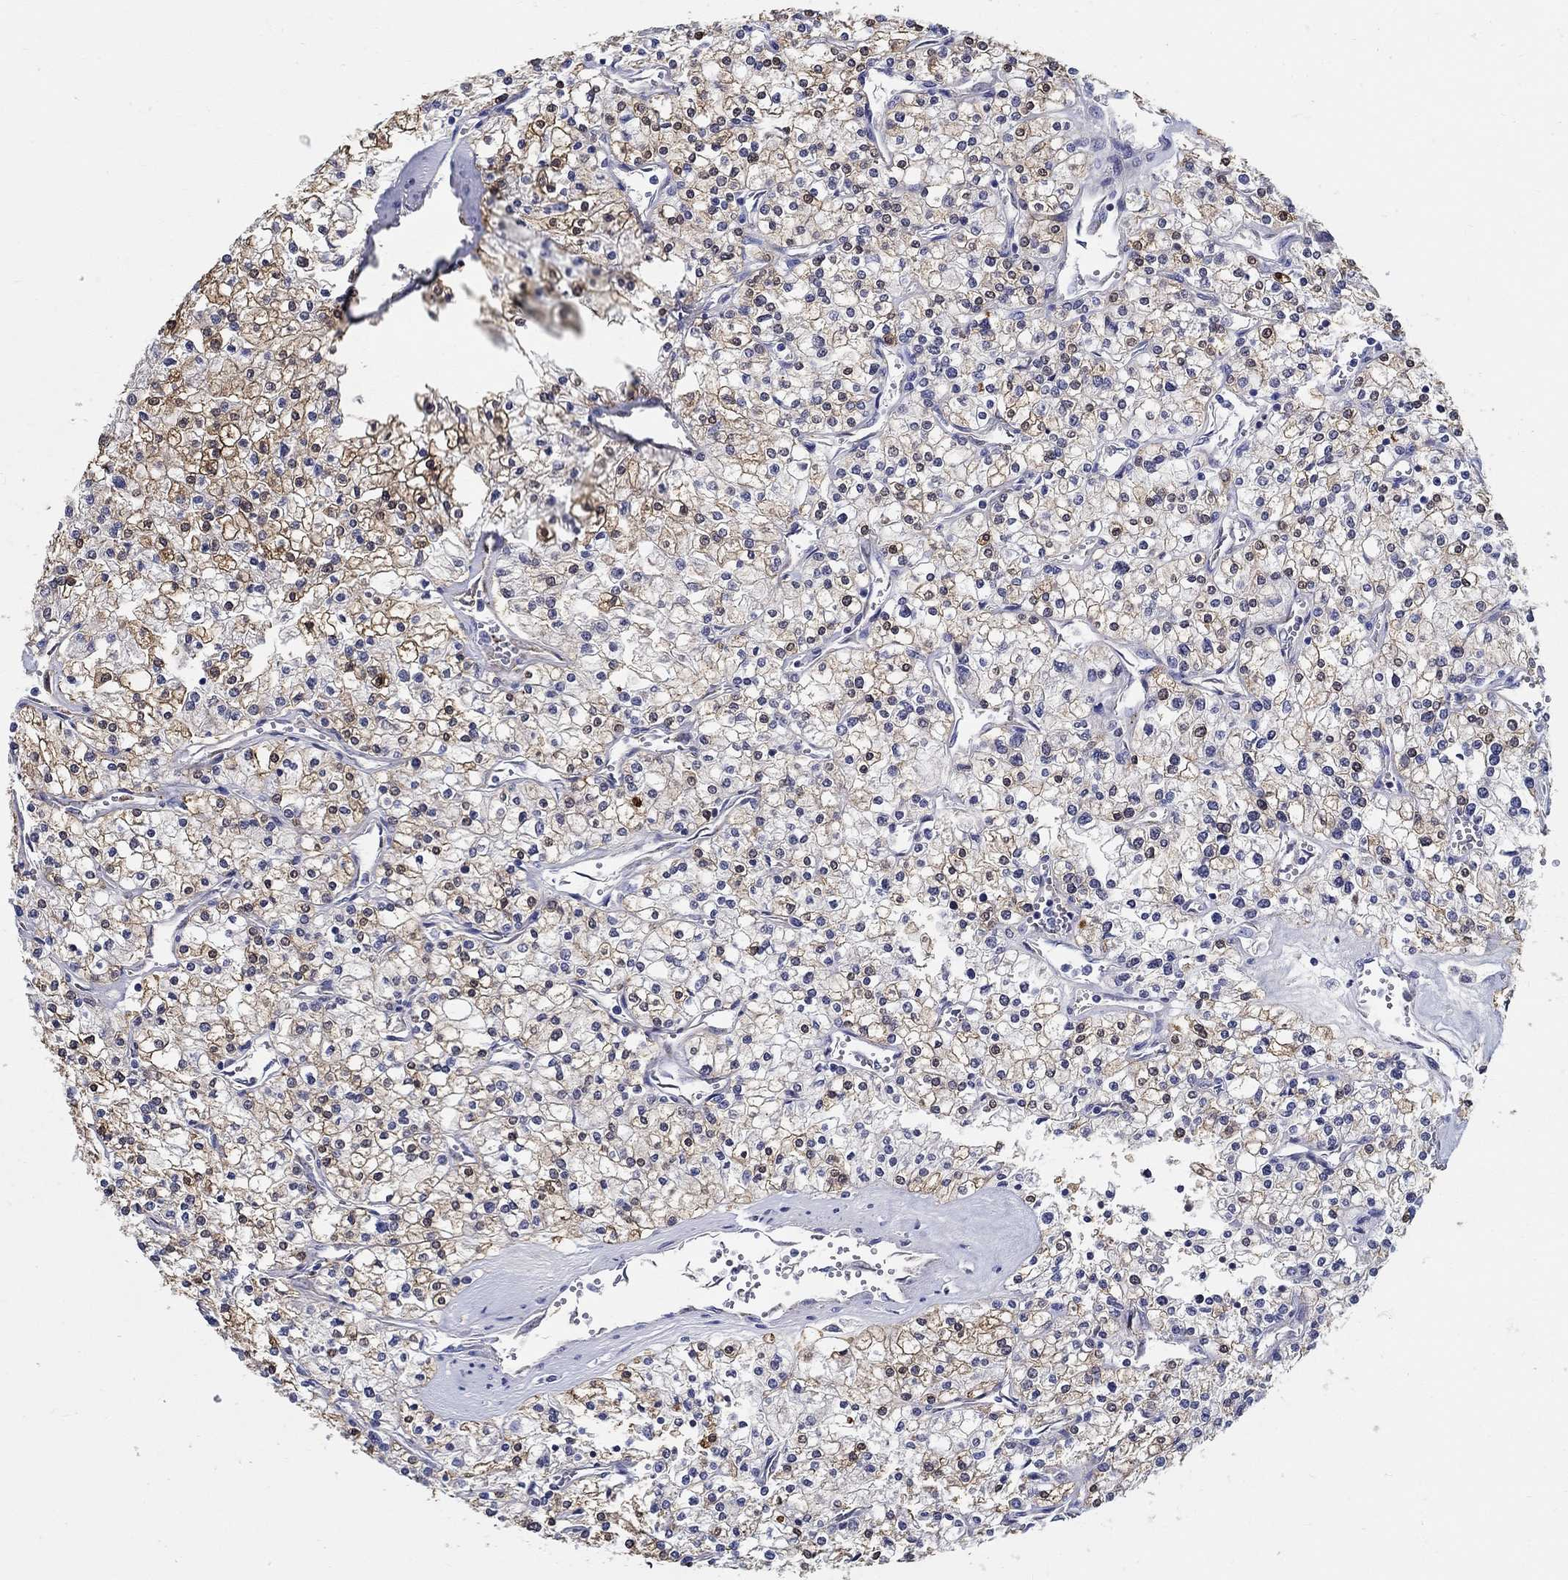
{"staining": {"intensity": "negative", "quantity": "none", "location": "none"}, "tissue": "renal cancer", "cell_type": "Tumor cells", "image_type": "cancer", "snomed": [{"axis": "morphology", "description": "Adenocarcinoma, NOS"}, {"axis": "topography", "description": "Kidney"}], "caption": "IHC image of neoplastic tissue: adenocarcinoma (renal) stained with DAB reveals no significant protein expression in tumor cells. (Brightfield microscopy of DAB (3,3'-diaminobenzidine) immunohistochemistry (IHC) at high magnification).", "gene": "CRYGD", "patient": {"sex": "male", "age": 80}}